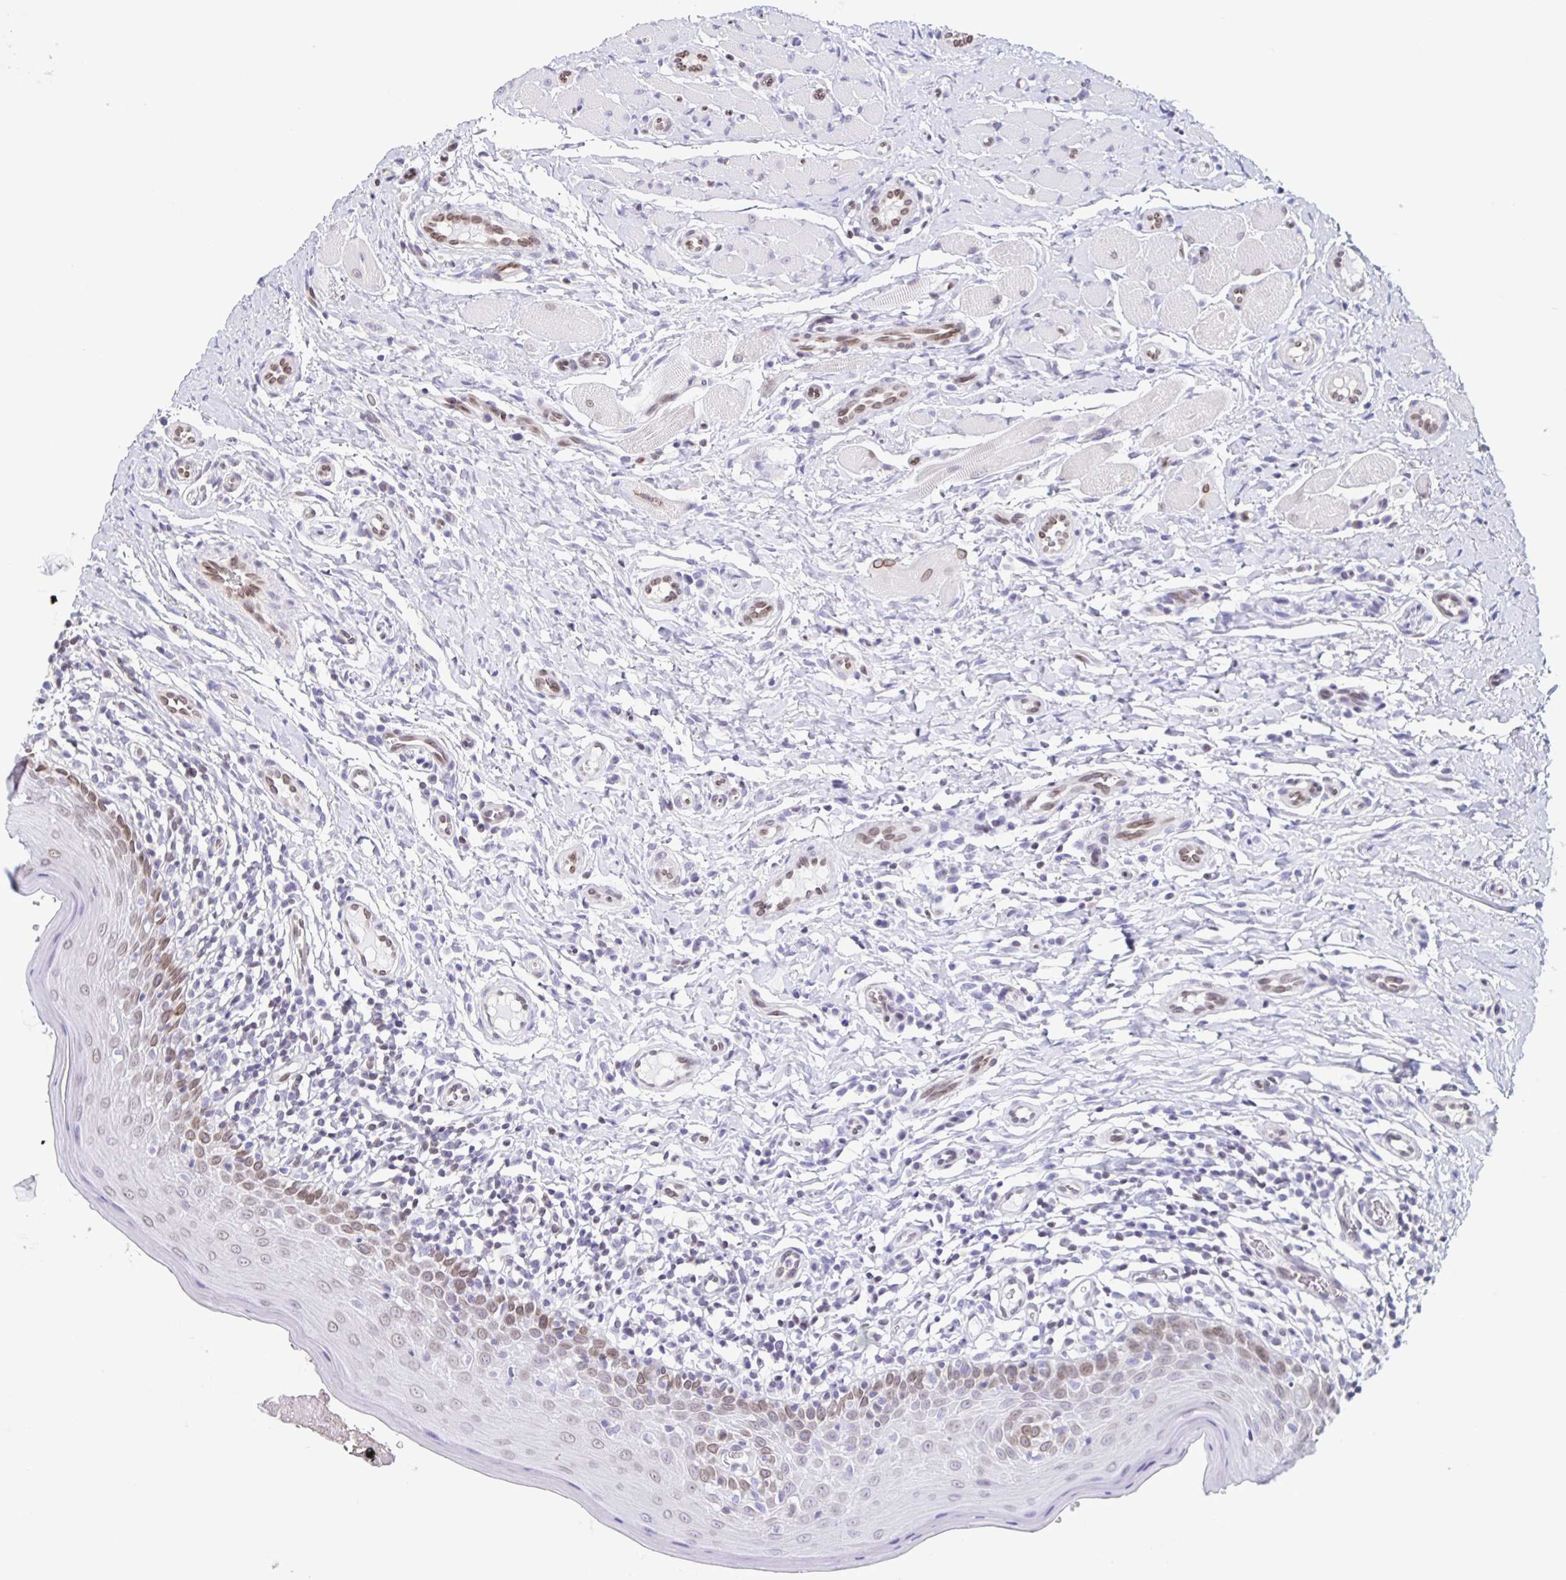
{"staining": {"intensity": "moderate", "quantity": "25%-75%", "location": "cytoplasmic/membranous,nuclear"}, "tissue": "oral mucosa", "cell_type": "Squamous epithelial cells", "image_type": "normal", "snomed": [{"axis": "morphology", "description": "Normal tissue, NOS"}, {"axis": "topography", "description": "Oral tissue"}, {"axis": "topography", "description": "Tounge, NOS"}], "caption": "Immunohistochemistry (DAB) staining of benign oral mucosa demonstrates moderate cytoplasmic/membranous,nuclear protein positivity in about 25%-75% of squamous epithelial cells.", "gene": "SYNE2", "patient": {"sex": "female", "age": 58}}